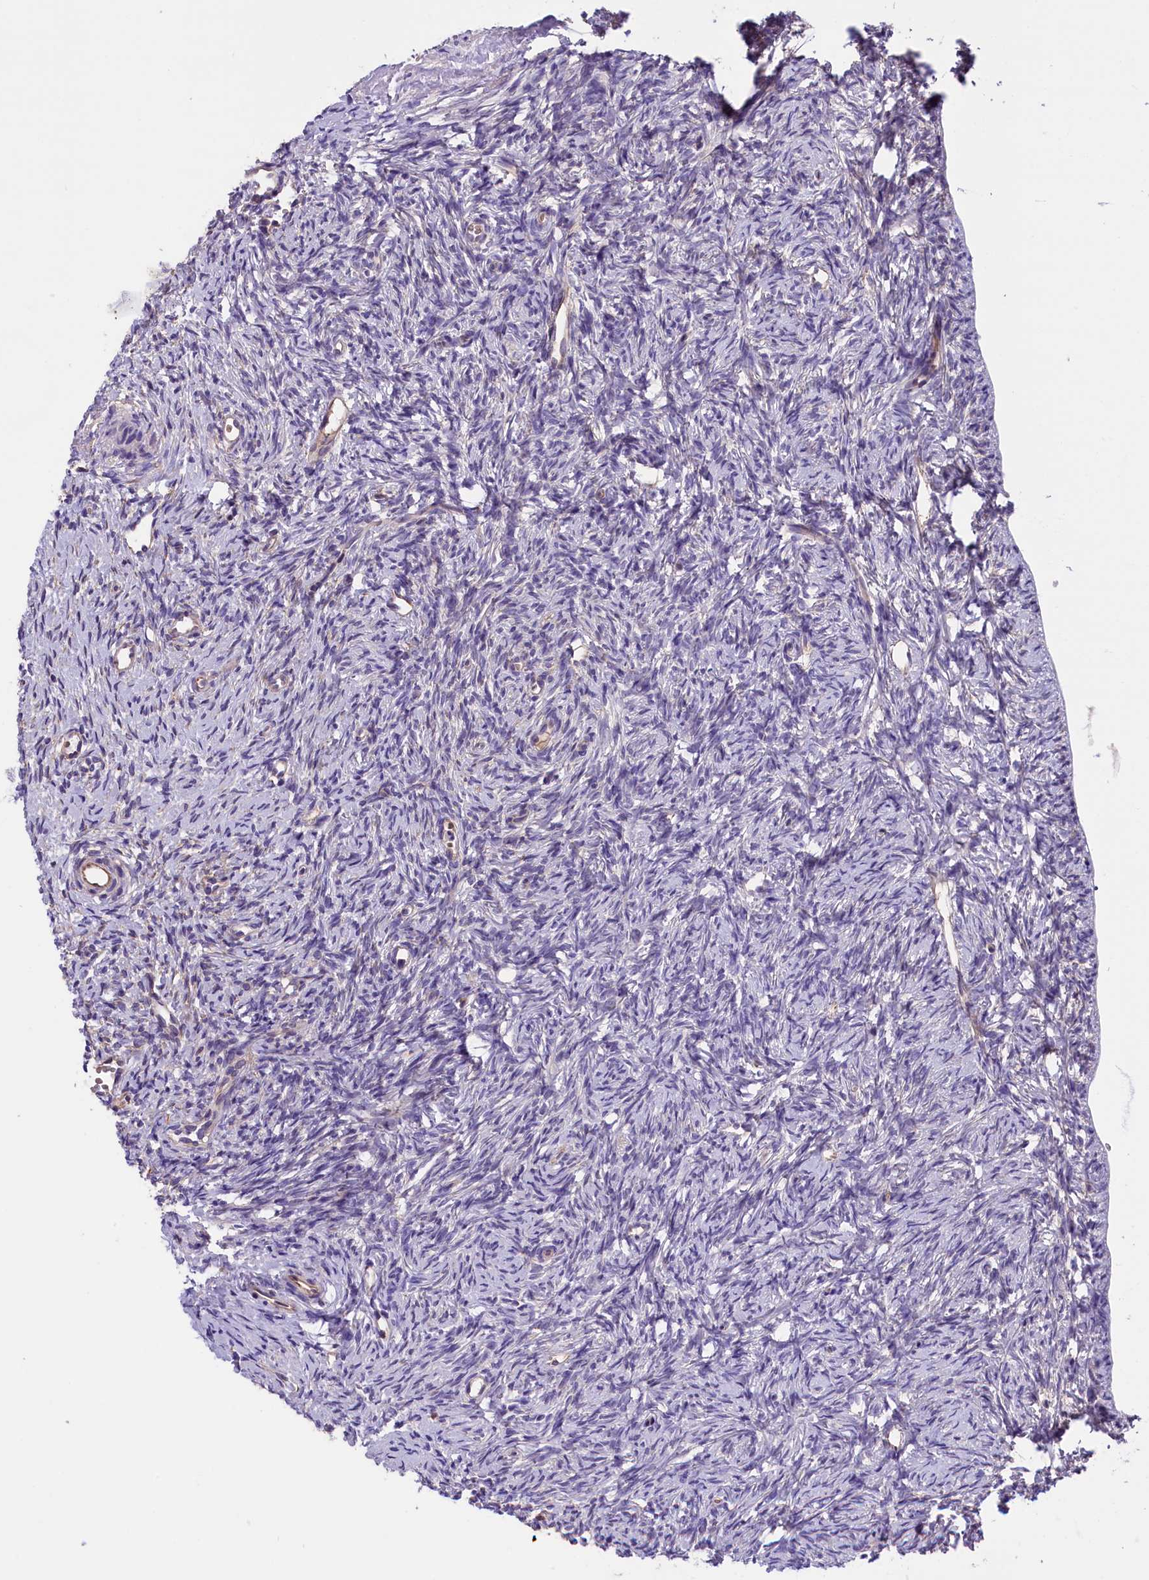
{"staining": {"intensity": "weak", "quantity": "25%-75%", "location": "cytoplasmic/membranous"}, "tissue": "ovary", "cell_type": "Follicle cells", "image_type": "normal", "snomed": [{"axis": "morphology", "description": "Normal tissue, NOS"}, {"axis": "topography", "description": "Ovary"}], "caption": "Protein expression analysis of normal ovary shows weak cytoplasmic/membranous positivity in about 25%-75% of follicle cells.", "gene": "CCDC32", "patient": {"sex": "female", "age": 51}}